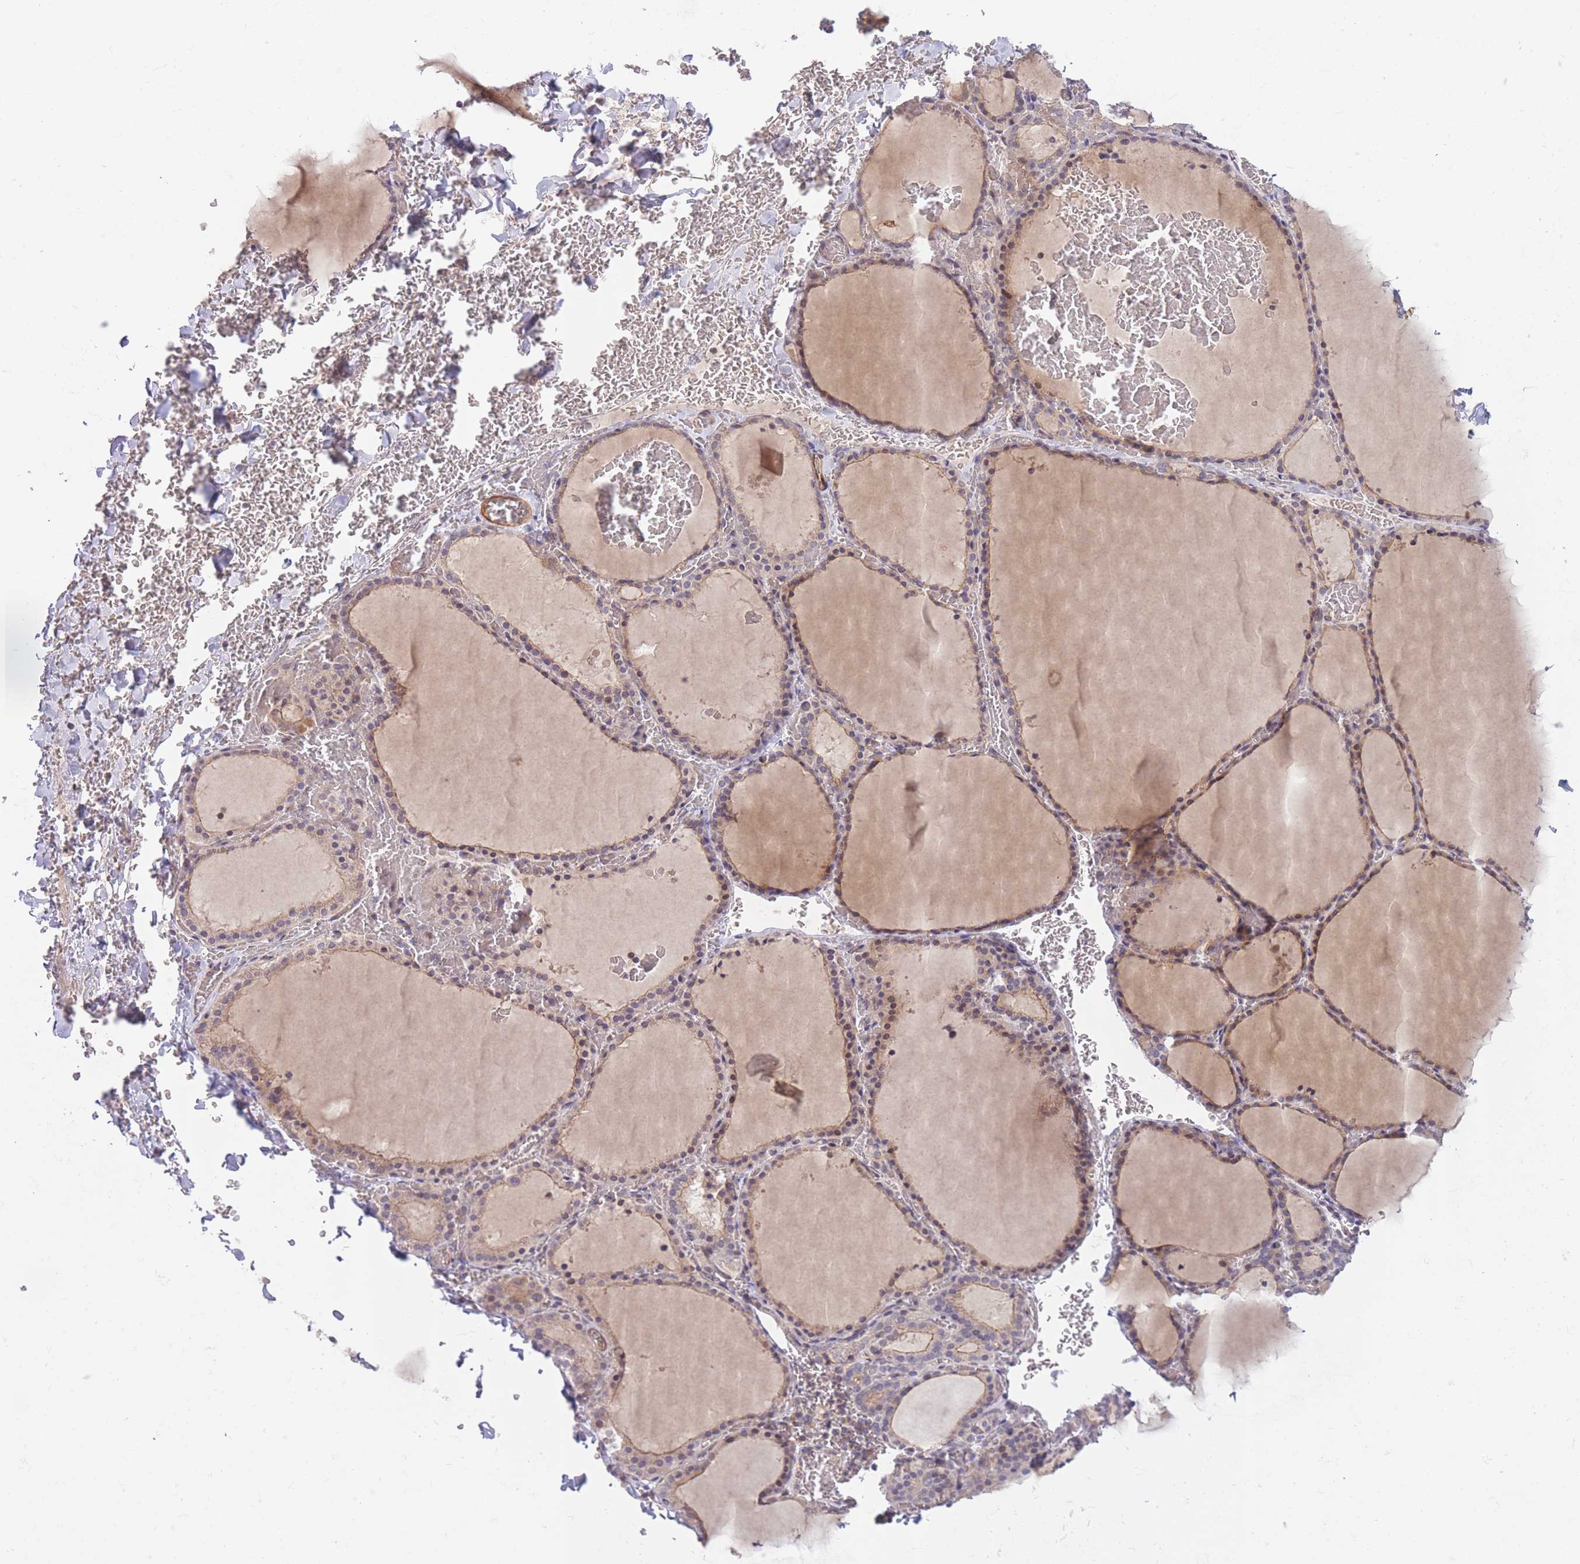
{"staining": {"intensity": "weak", "quantity": "25%-75%", "location": "cytoplasmic/membranous"}, "tissue": "thyroid gland", "cell_type": "Glandular cells", "image_type": "normal", "snomed": [{"axis": "morphology", "description": "Normal tissue, NOS"}, {"axis": "topography", "description": "Thyroid gland"}], "caption": "The image reveals immunohistochemical staining of unremarkable thyroid gland. There is weak cytoplasmic/membranous expression is appreciated in about 25%-75% of glandular cells.", "gene": "FUT3", "patient": {"sex": "female", "age": 39}}